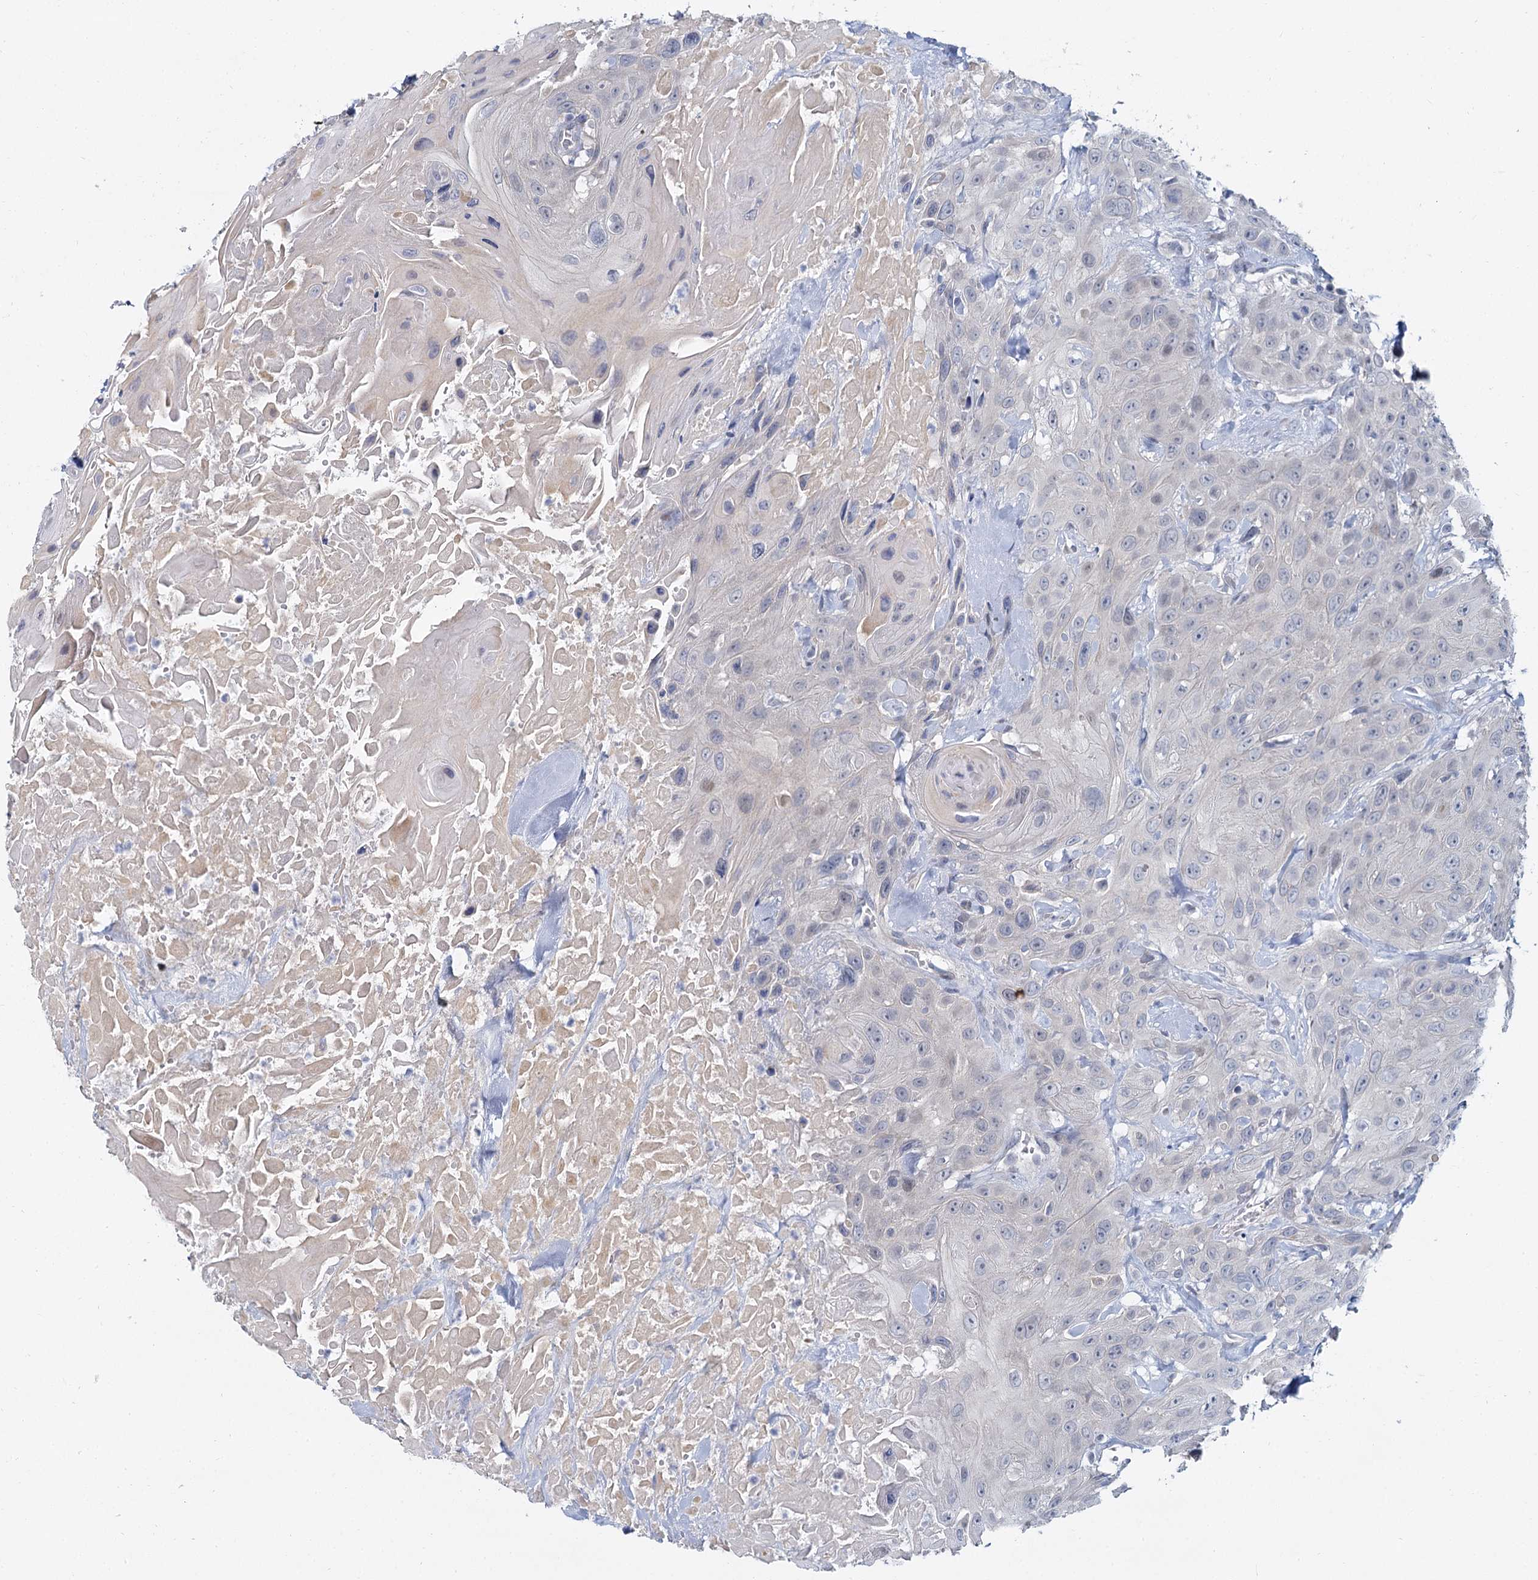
{"staining": {"intensity": "negative", "quantity": "none", "location": "none"}, "tissue": "head and neck cancer", "cell_type": "Tumor cells", "image_type": "cancer", "snomed": [{"axis": "morphology", "description": "Squamous cell carcinoma, NOS"}, {"axis": "topography", "description": "Head-Neck"}], "caption": "Histopathology image shows no protein positivity in tumor cells of head and neck cancer tissue. Nuclei are stained in blue.", "gene": "ACRBP", "patient": {"sex": "male", "age": 81}}